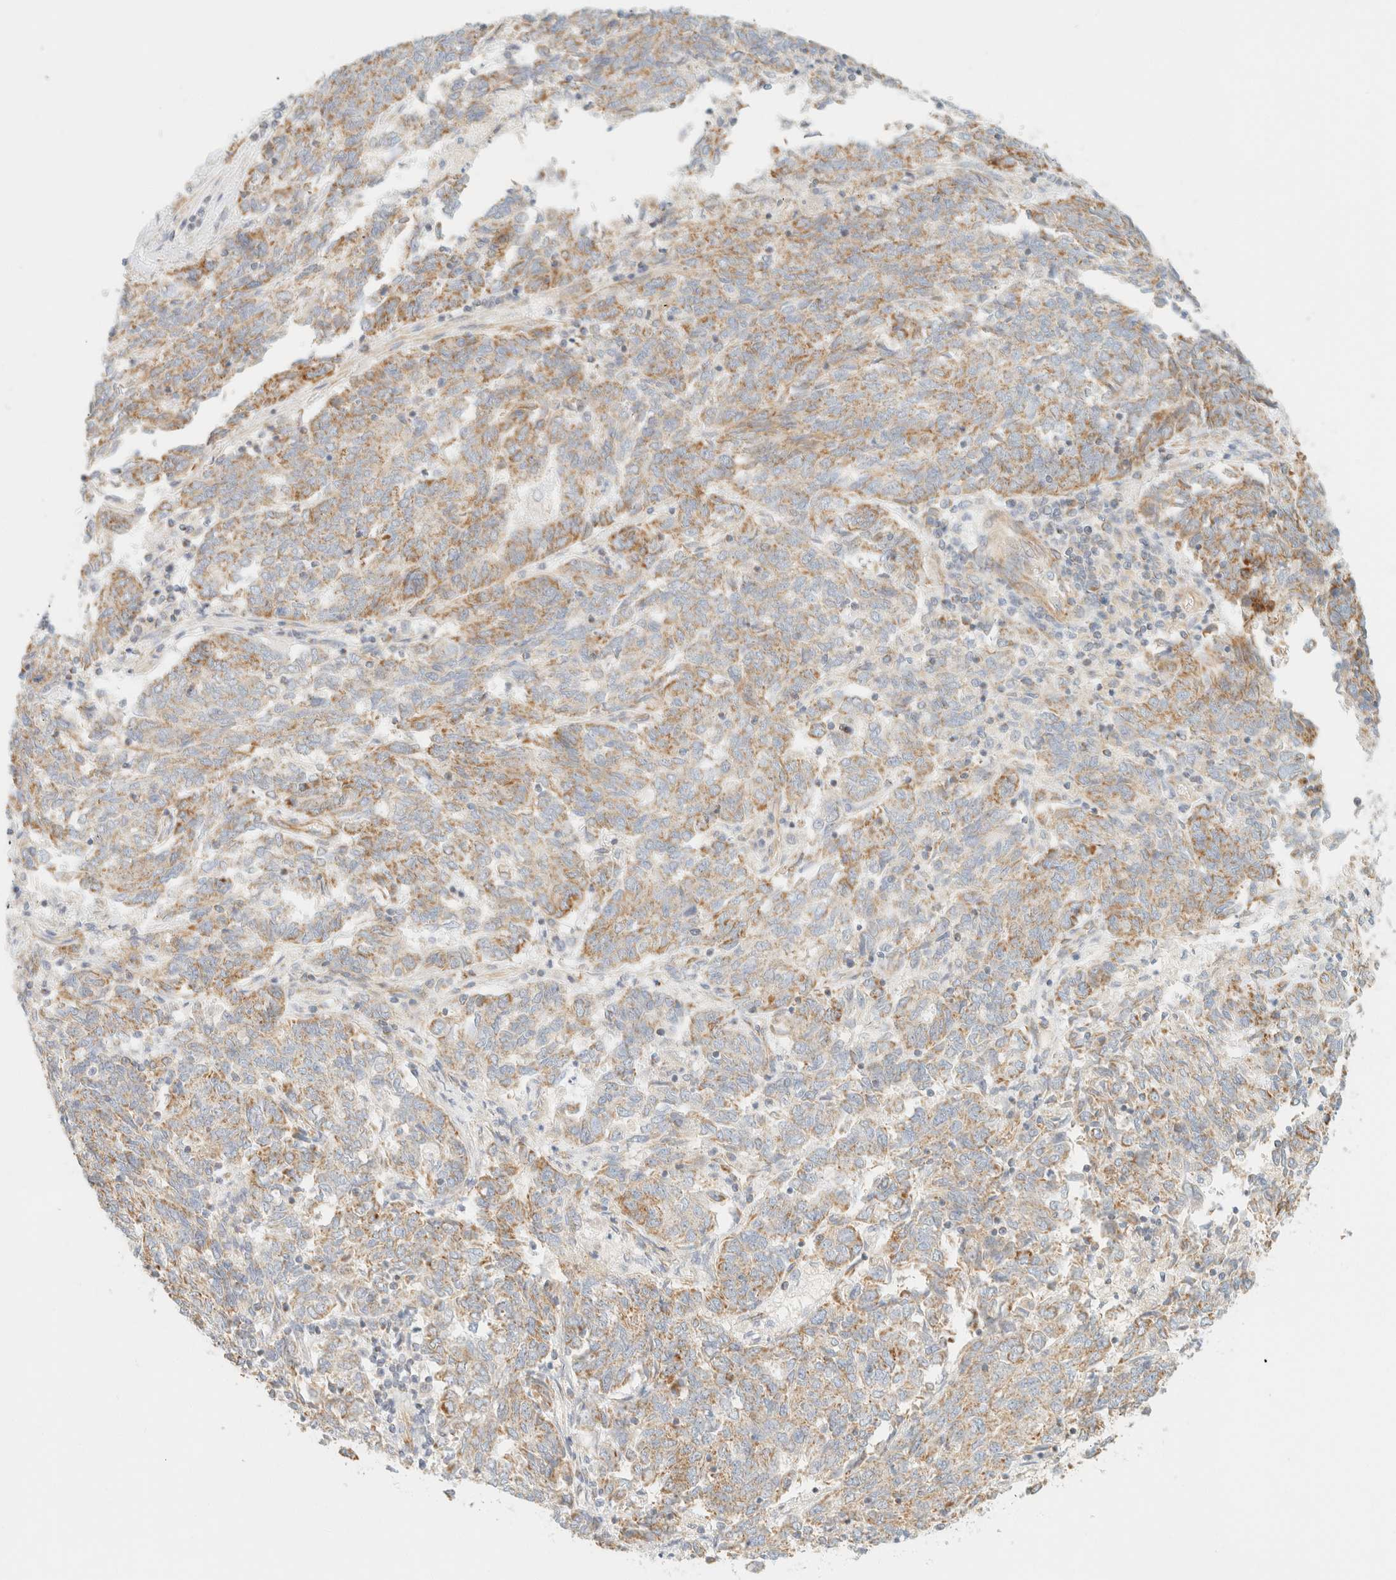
{"staining": {"intensity": "moderate", "quantity": ">75%", "location": "cytoplasmic/membranous"}, "tissue": "endometrial cancer", "cell_type": "Tumor cells", "image_type": "cancer", "snomed": [{"axis": "morphology", "description": "Adenocarcinoma, NOS"}, {"axis": "topography", "description": "Endometrium"}], "caption": "IHC photomicrograph of neoplastic tissue: human endometrial cancer (adenocarcinoma) stained using immunohistochemistry (IHC) exhibits medium levels of moderate protein expression localized specifically in the cytoplasmic/membranous of tumor cells, appearing as a cytoplasmic/membranous brown color.", "gene": "MRM3", "patient": {"sex": "female", "age": 80}}